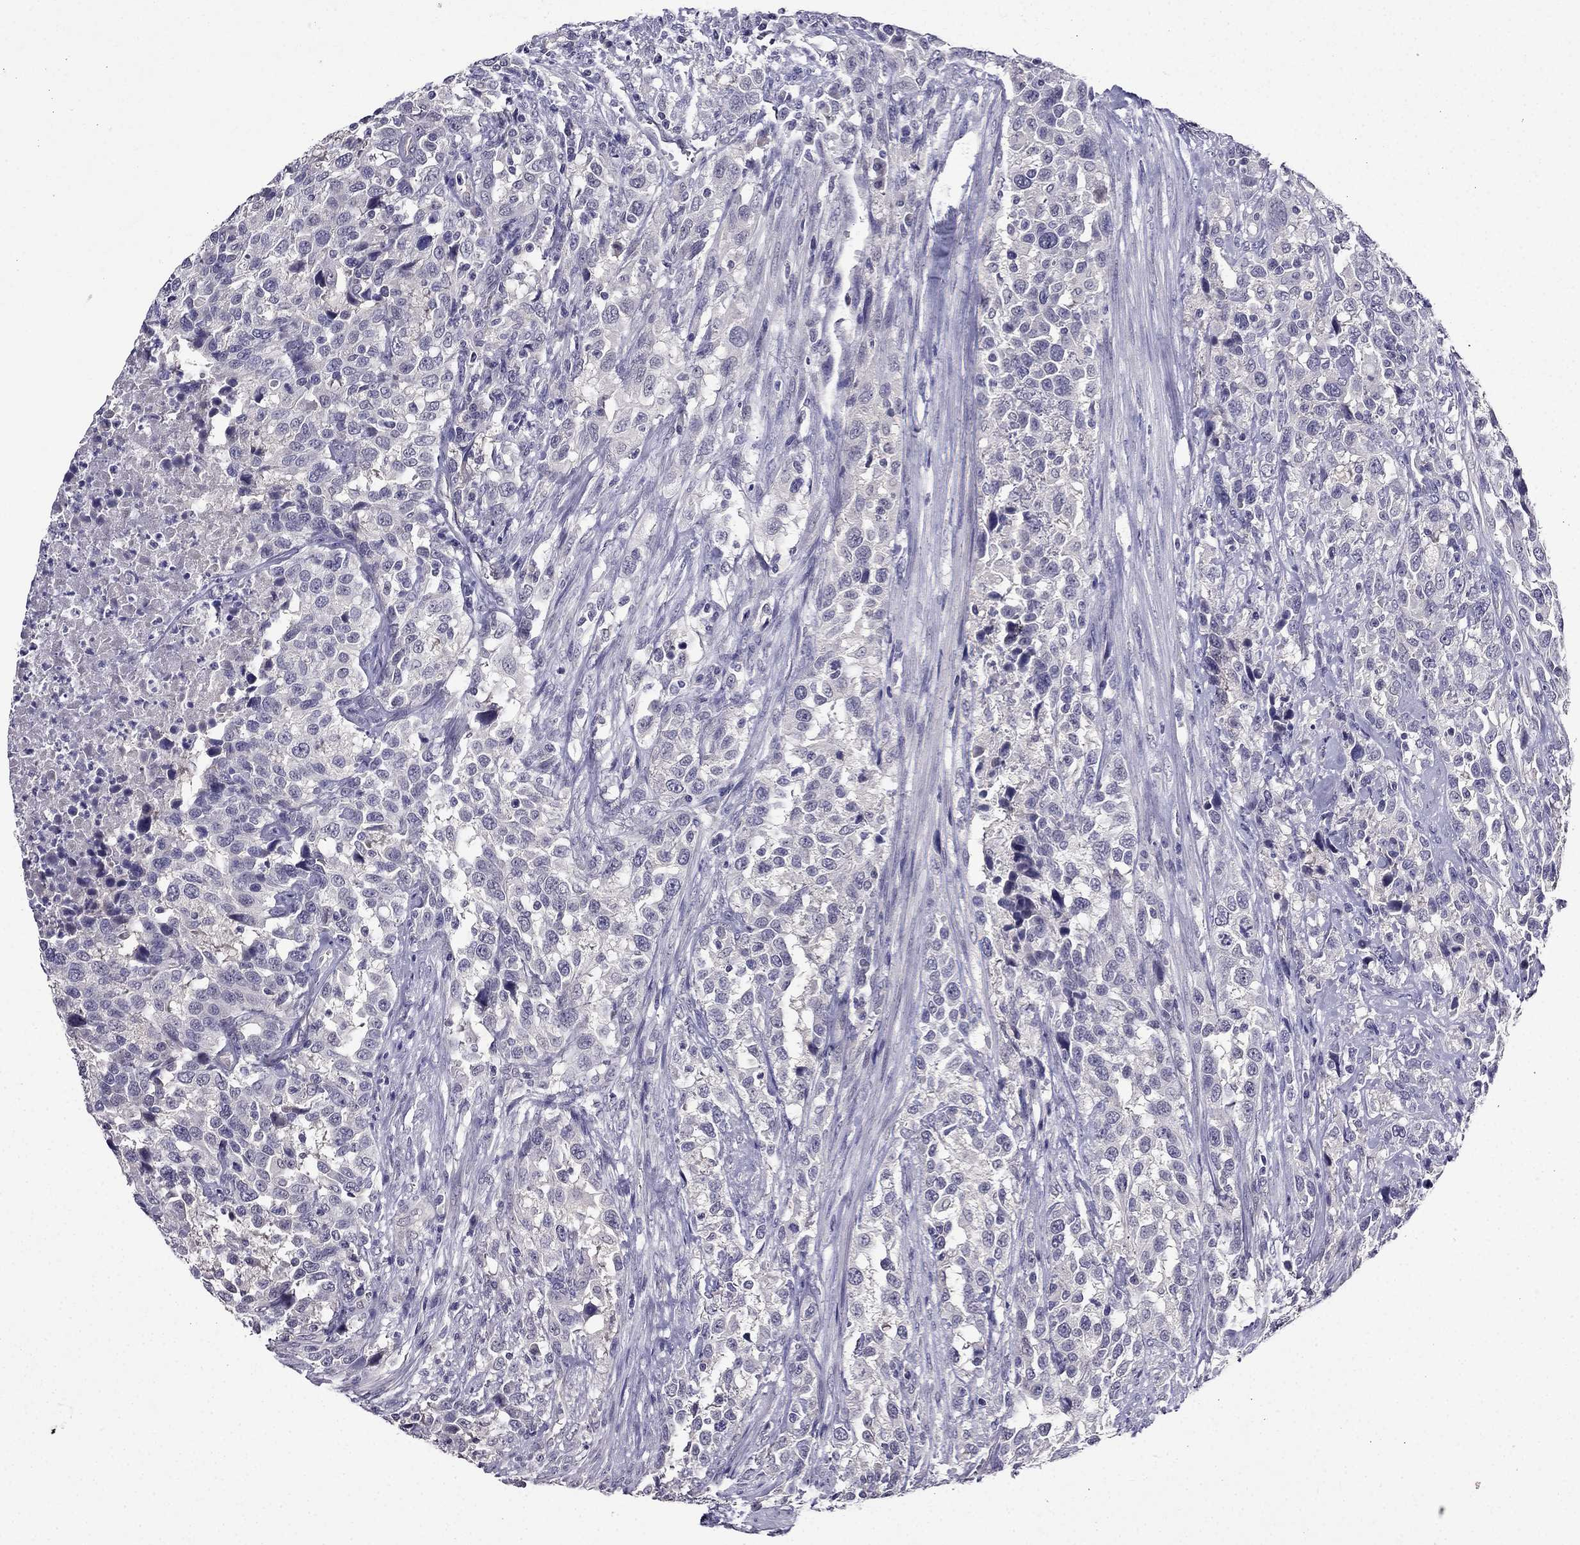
{"staining": {"intensity": "negative", "quantity": "none", "location": "none"}, "tissue": "urothelial cancer", "cell_type": "Tumor cells", "image_type": "cancer", "snomed": [{"axis": "morphology", "description": "Urothelial carcinoma, NOS"}, {"axis": "morphology", "description": "Urothelial carcinoma, High grade"}, {"axis": "topography", "description": "Urinary bladder"}], "caption": "An IHC photomicrograph of urothelial cancer is shown. There is no staining in tumor cells of urothelial cancer.", "gene": "DUSP15", "patient": {"sex": "female", "age": 64}}